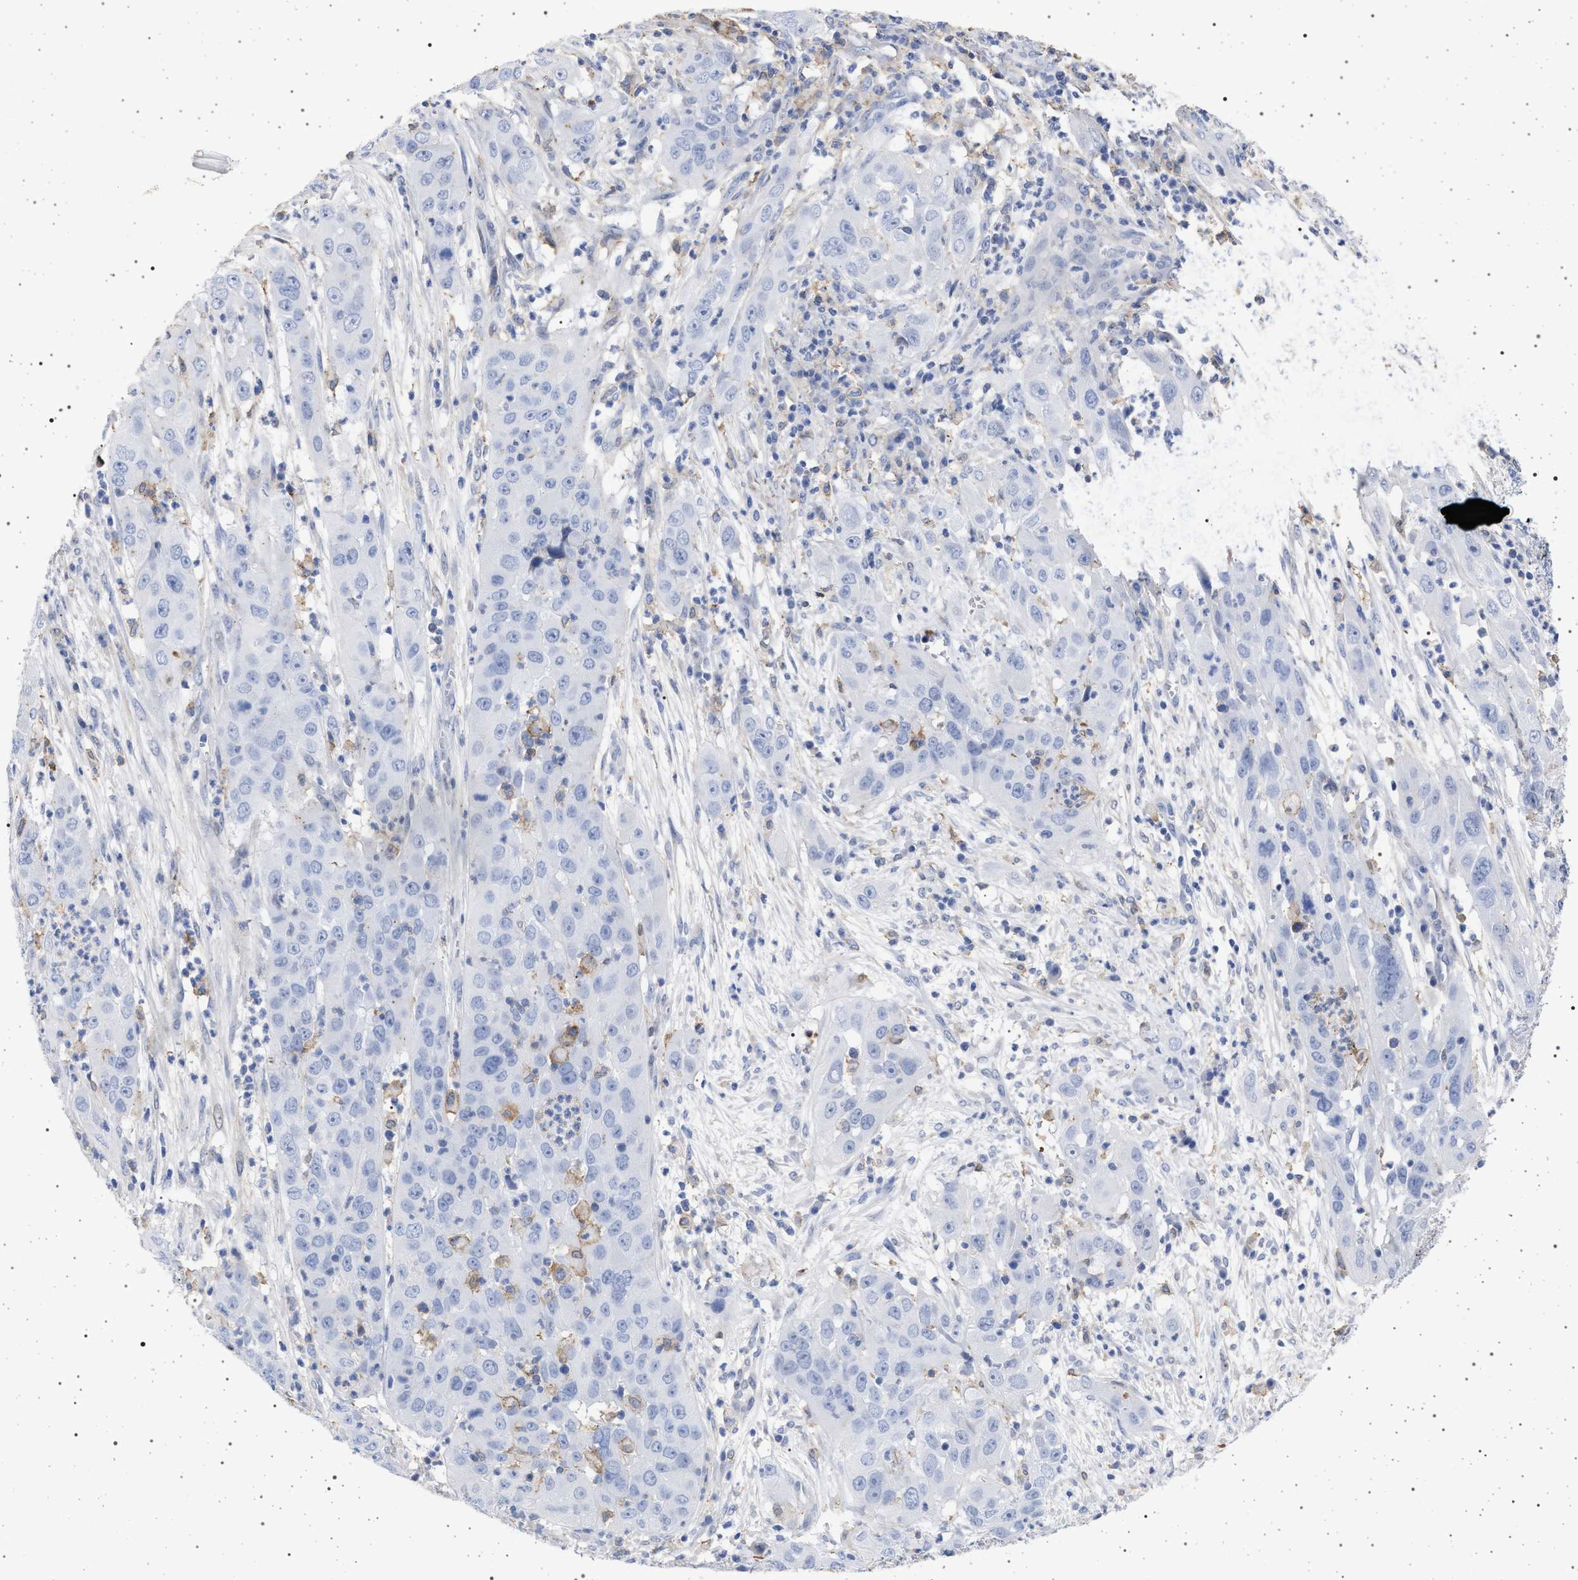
{"staining": {"intensity": "negative", "quantity": "none", "location": "none"}, "tissue": "cervical cancer", "cell_type": "Tumor cells", "image_type": "cancer", "snomed": [{"axis": "morphology", "description": "Squamous cell carcinoma, NOS"}, {"axis": "topography", "description": "Cervix"}], "caption": "Tumor cells are negative for protein expression in human cervical squamous cell carcinoma. (DAB IHC, high magnification).", "gene": "PLG", "patient": {"sex": "female", "age": 32}}